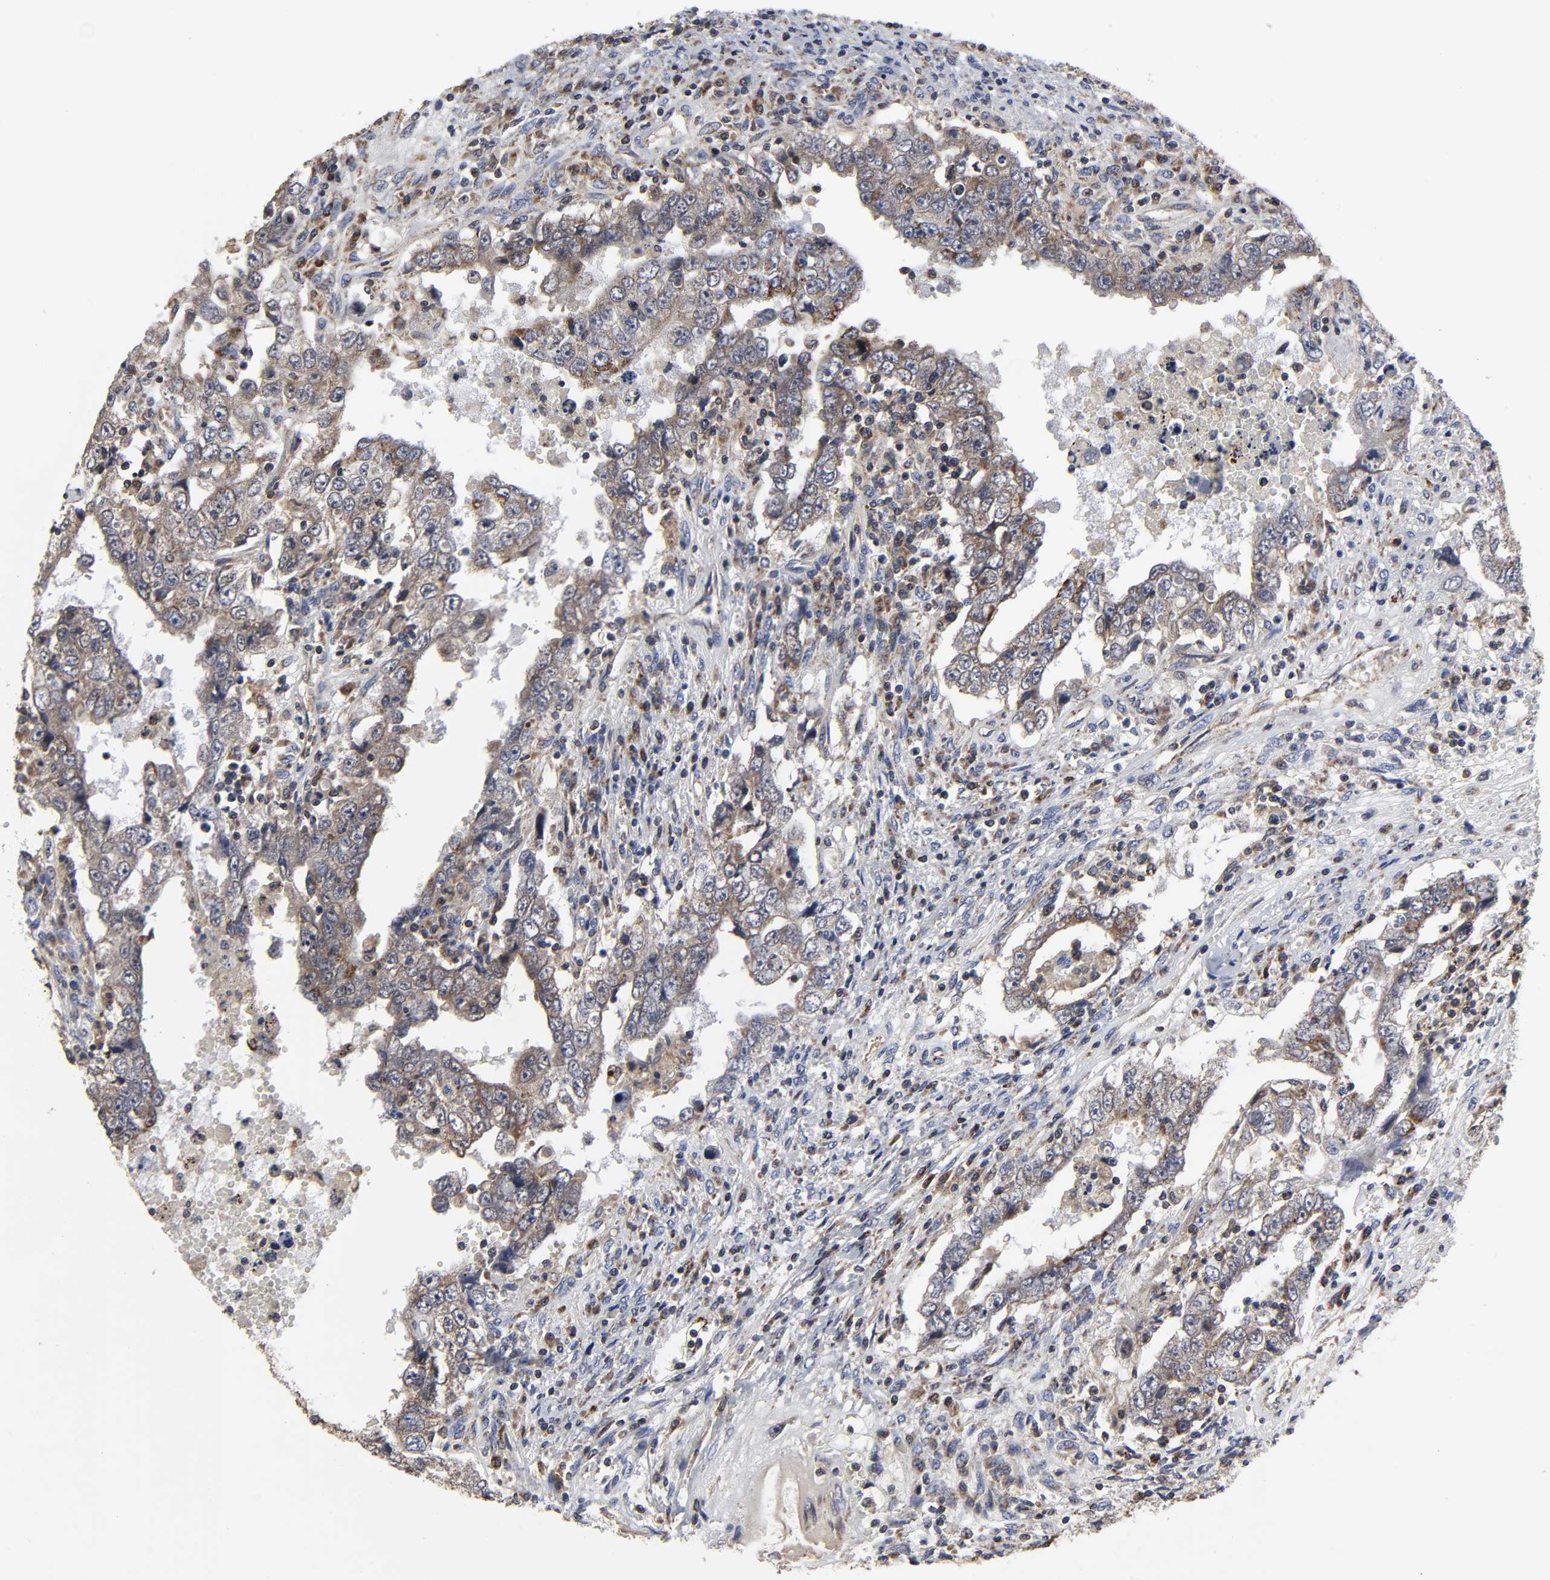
{"staining": {"intensity": "moderate", "quantity": ">75%", "location": "cytoplasmic/membranous"}, "tissue": "testis cancer", "cell_type": "Tumor cells", "image_type": "cancer", "snomed": [{"axis": "morphology", "description": "Carcinoma, Embryonal, NOS"}, {"axis": "topography", "description": "Testis"}], "caption": "Embryonal carcinoma (testis) stained with immunohistochemistry (IHC) displays moderate cytoplasmic/membranous expression in about >75% of tumor cells.", "gene": "COX6B1", "patient": {"sex": "male", "age": 26}}